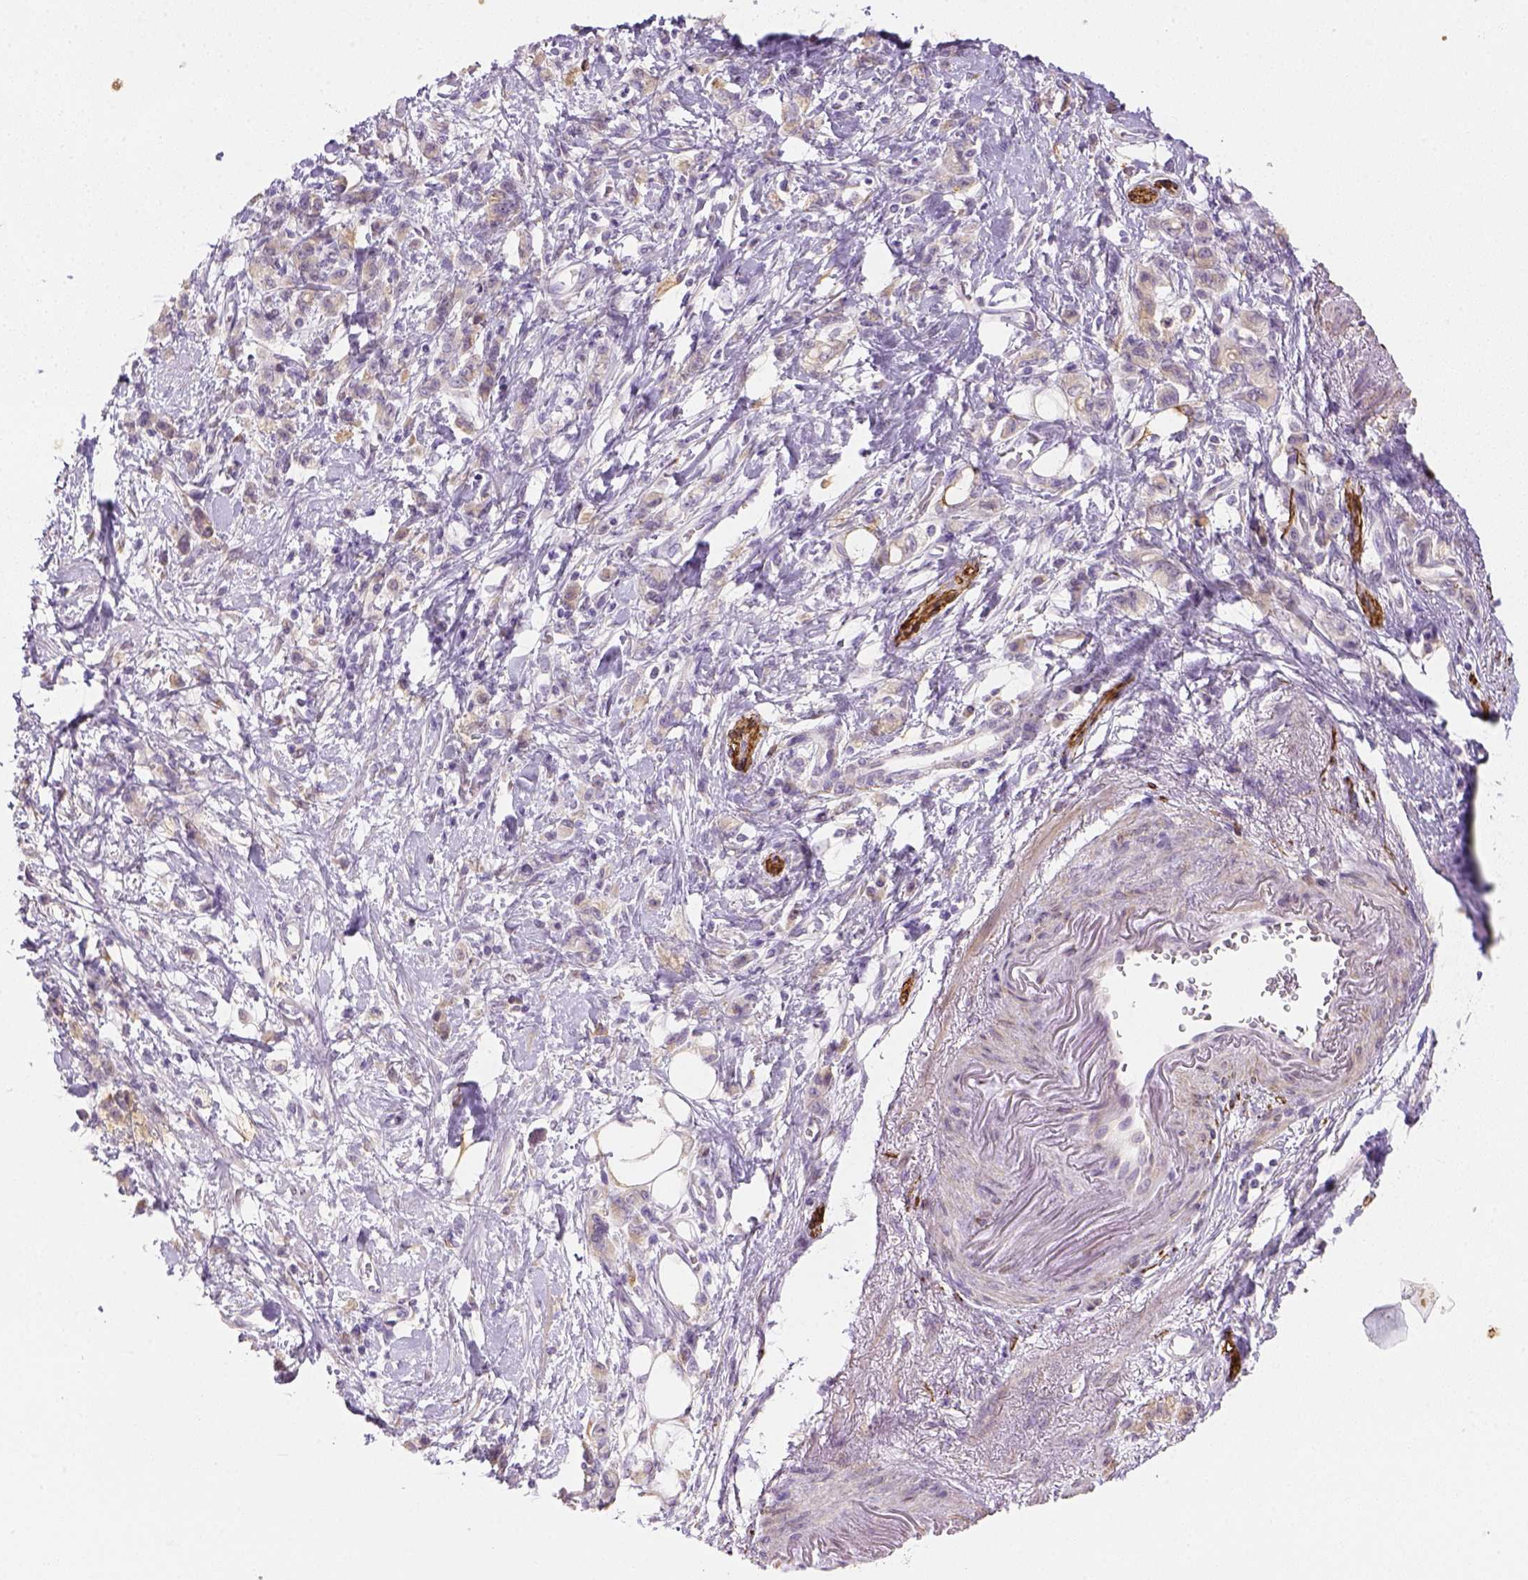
{"staining": {"intensity": "weak", "quantity": ">75%", "location": "cytoplasmic/membranous"}, "tissue": "stomach cancer", "cell_type": "Tumor cells", "image_type": "cancer", "snomed": [{"axis": "morphology", "description": "Adenocarcinoma, NOS"}, {"axis": "topography", "description": "Stomach"}], "caption": "Stomach cancer was stained to show a protein in brown. There is low levels of weak cytoplasmic/membranous positivity in approximately >75% of tumor cells. (DAB IHC, brown staining for protein, blue staining for nuclei).", "gene": "CACNB1", "patient": {"sex": "male", "age": 77}}